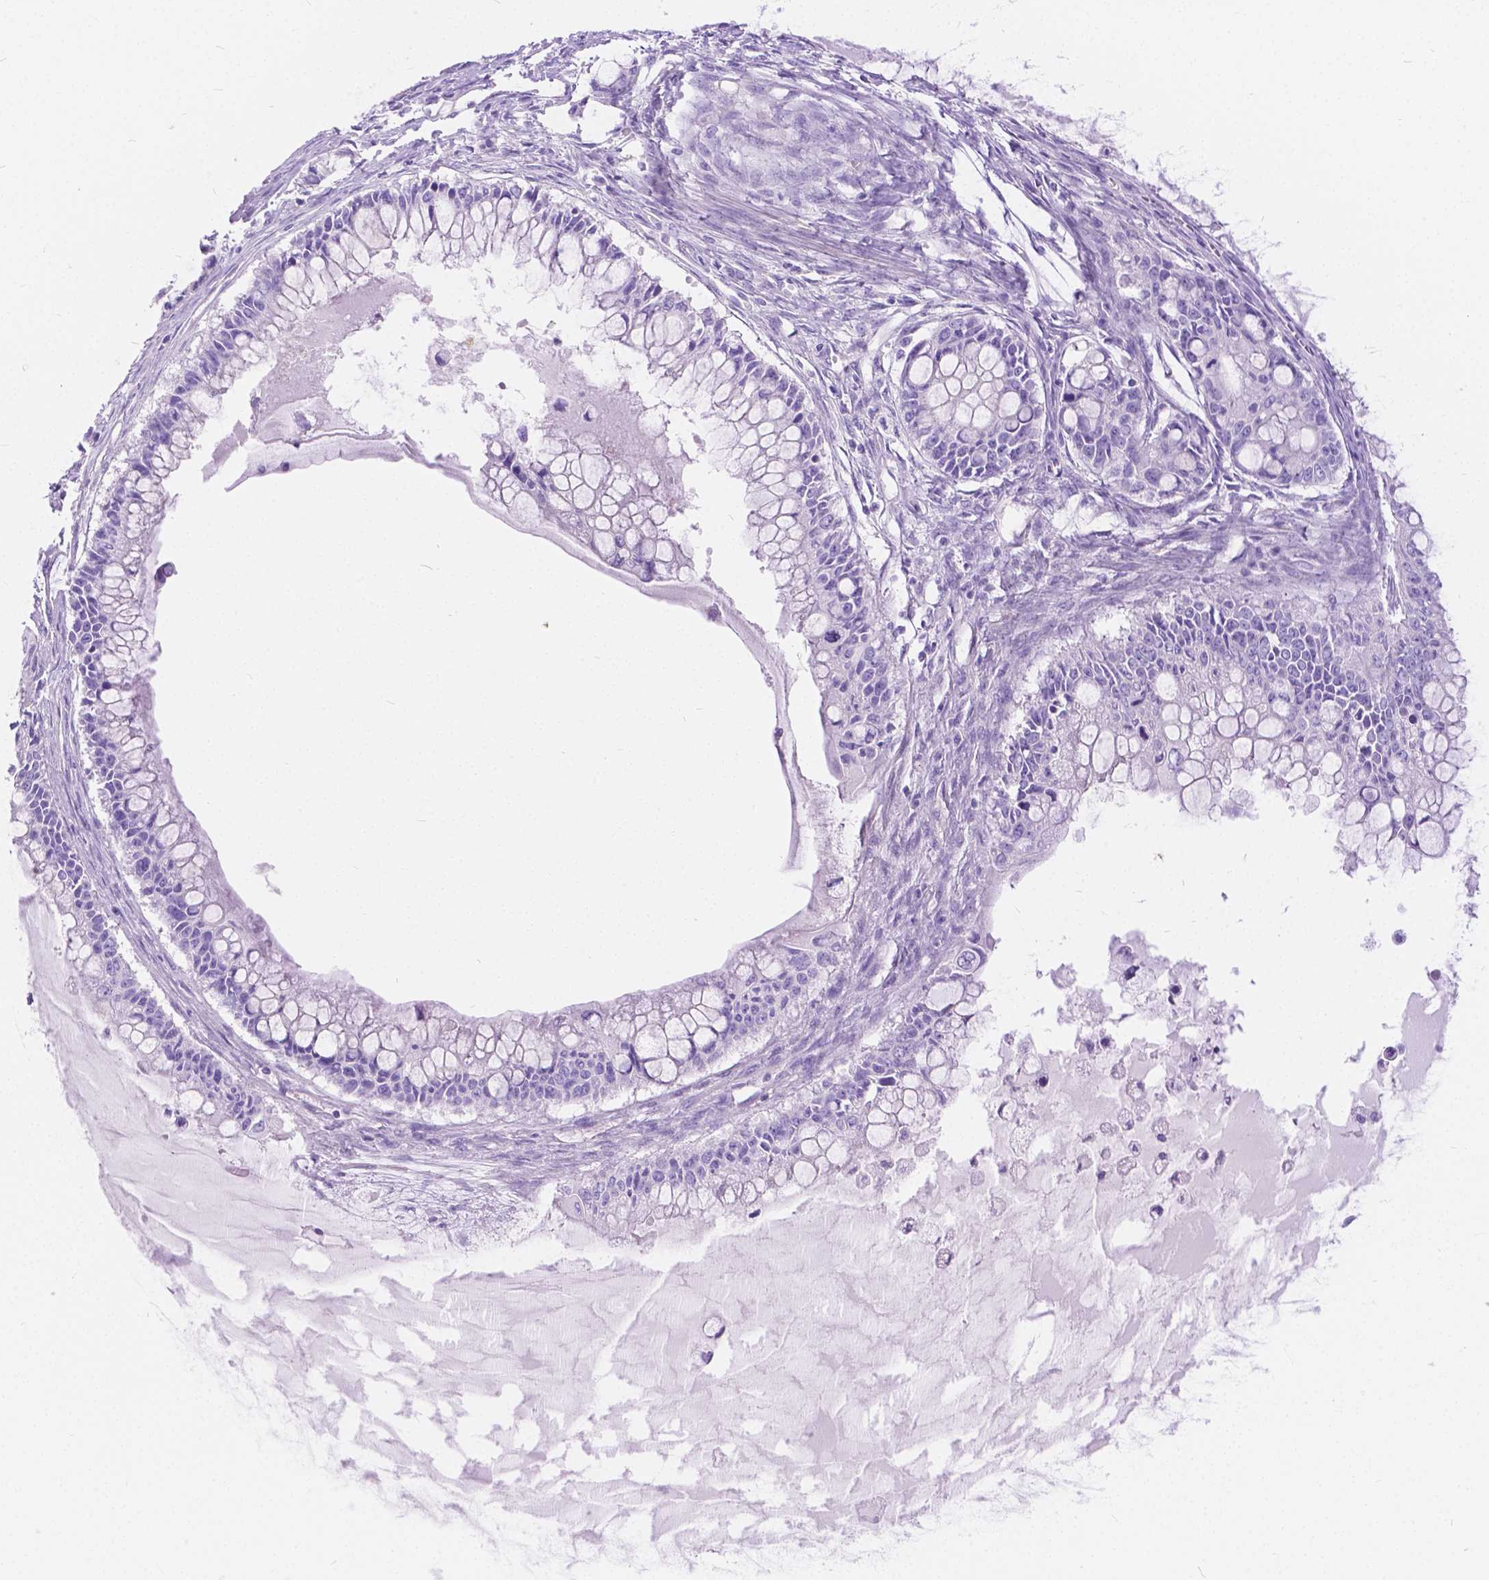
{"staining": {"intensity": "negative", "quantity": "none", "location": "none"}, "tissue": "ovarian cancer", "cell_type": "Tumor cells", "image_type": "cancer", "snomed": [{"axis": "morphology", "description": "Cystadenocarcinoma, mucinous, NOS"}, {"axis": "topography", "description": "Ovary"}], "caption": "Histopathology image shows no significant protein positivity in tumor cells of ovarian mucinous cystadenocarcinoma. (Stains: DAB IHC with hematoxylin counter stain, Microscopy: brightfield microscopy at high magnification).", "gene": "CHRM1", "patient": {"sex": "female", "age": 63}}